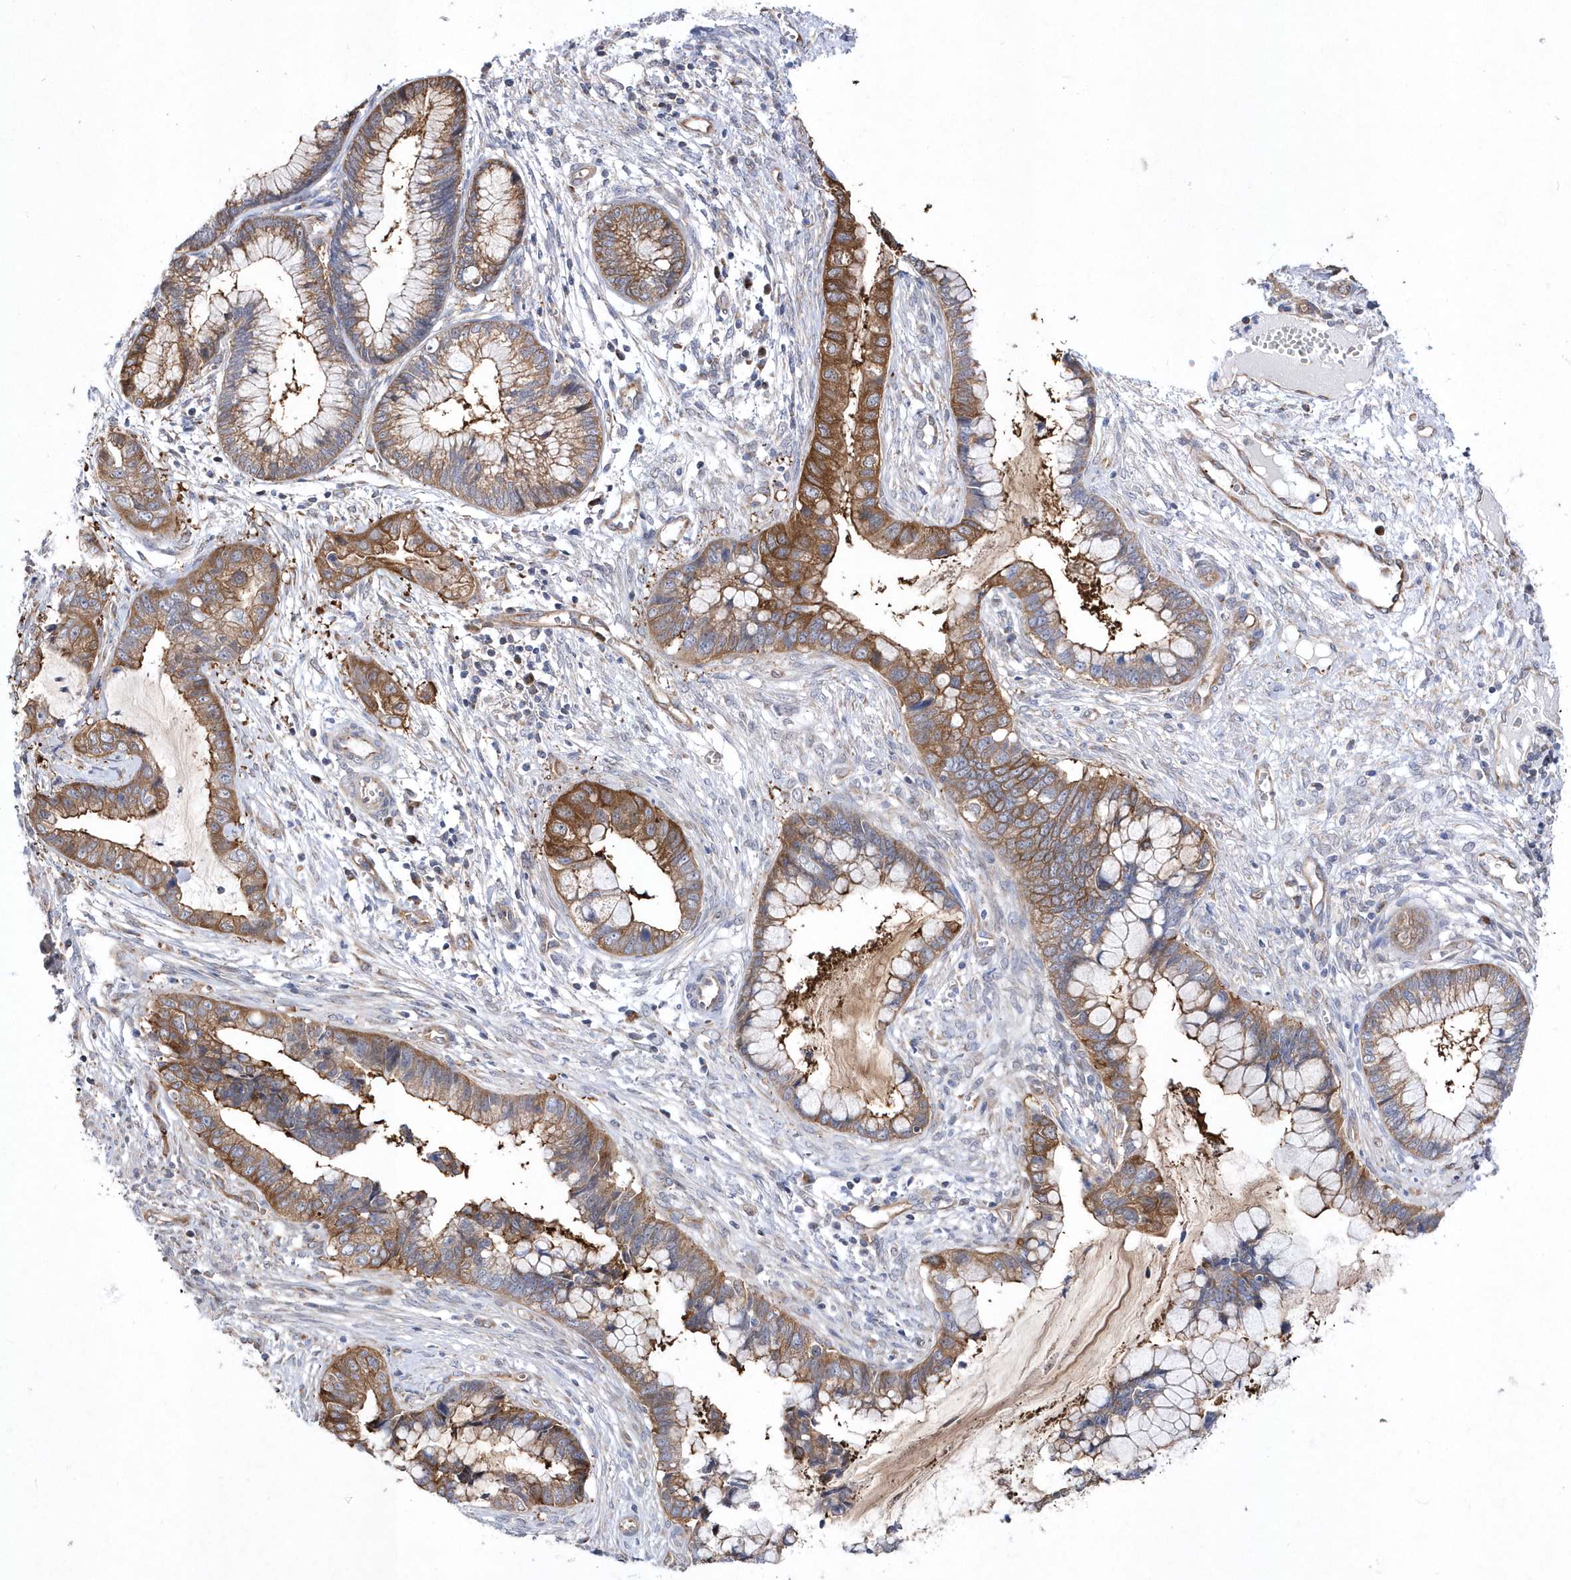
{"staining": {"intensity": "strong", "quantity": "25%-75%", "location": "cytoplasmic/membranous"}, "tissue": "cervical cancer", "cell_type": "Tumor cells", "image_type": "cancer", "snomed": [{"axis": "morphology", "description": "Adenocarcinoma, NOS"}, {"axis": "topography", "description": "Cervix"}], "caption": "Cervical adenocarcinoma stained for a protein shows strong cytoplasmic/membranous positivity in tumor cells.", "gene": "JKAMP", "patient": {"sex": "female", "age": 44}}